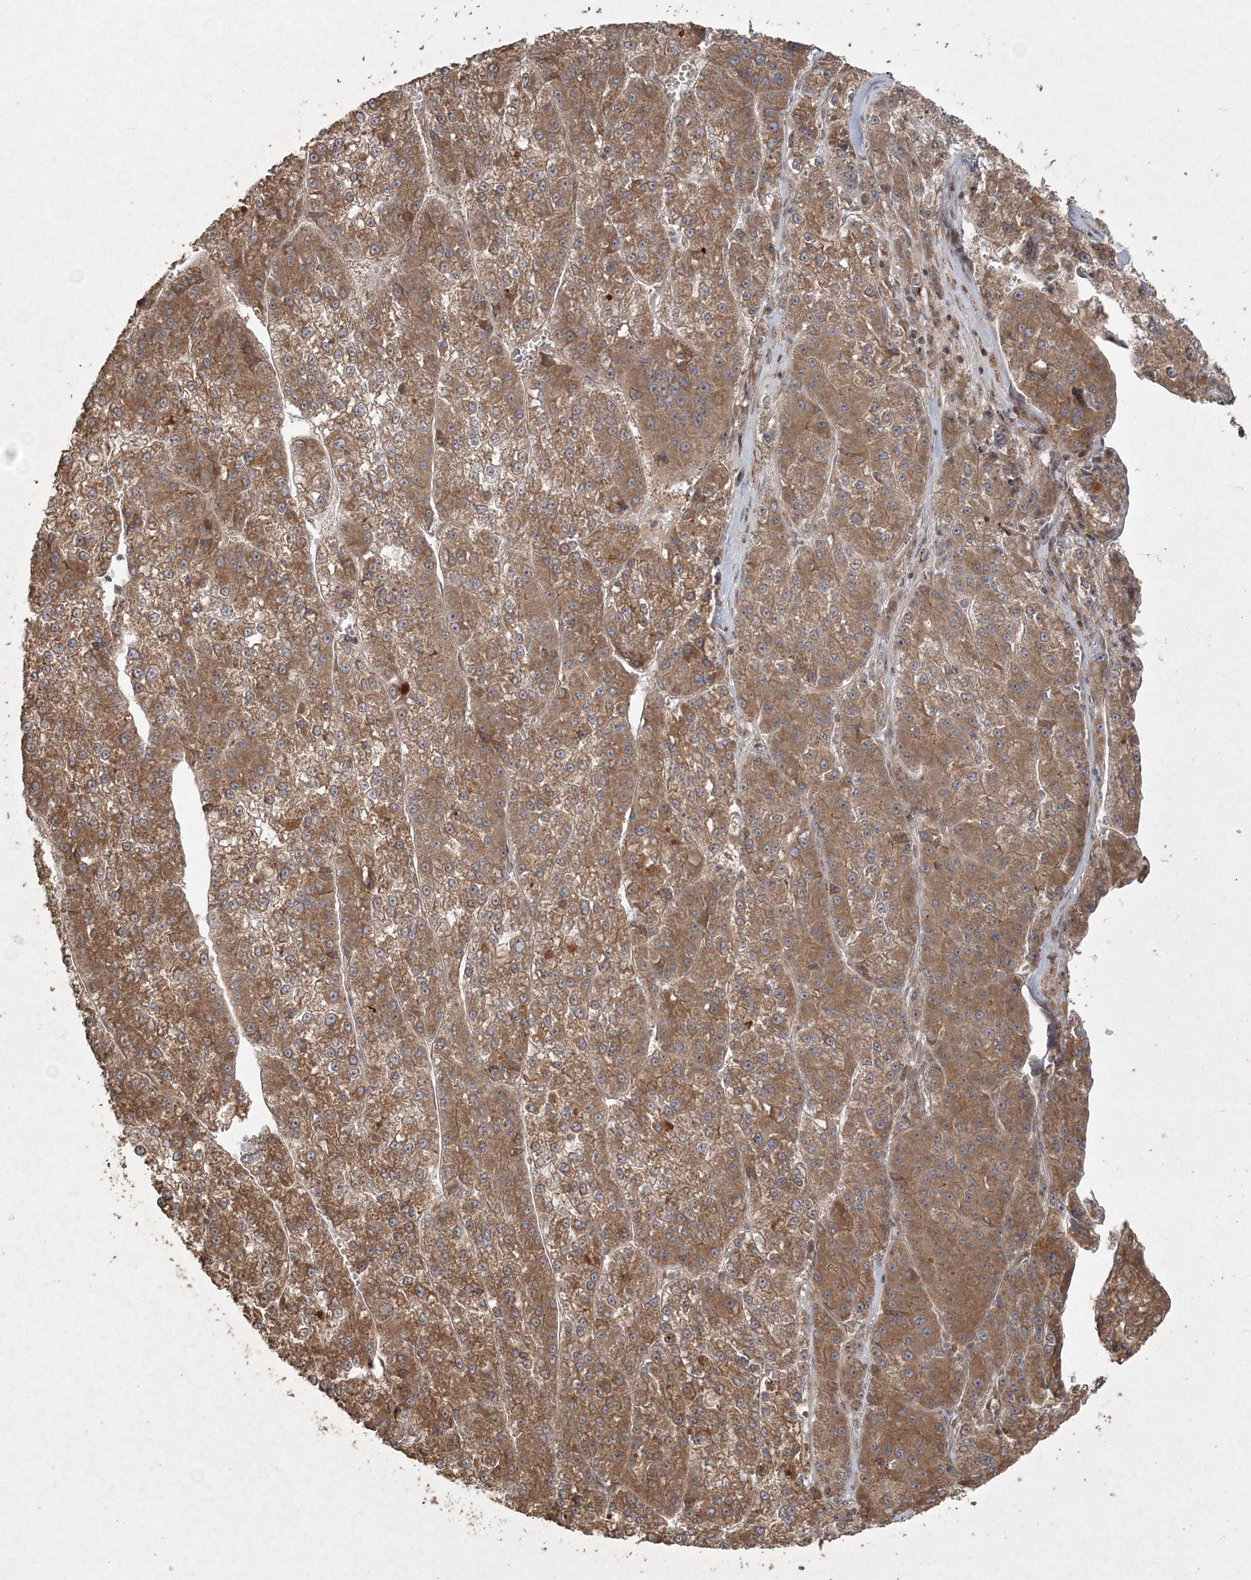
{"staining": {"intensity": "moderate", "quantity": ">75%", "location": "cytoplasmic/membranous"}, "tissue": "liver cancer", "cell_type": "Tumor cells", "image_type": "cancer", "snomed": [{"axis": "morphology", "description": "Carcinoma, Hepatocellular, NOS"}, {"axis": "topography", "description": "Liver"}], "caption": "Tumor cells reveal medium levels of moderate cytoplasmic/membranous staining in approximately >75% of cells in liver cancer (hepatocellular carcinoma). Nuclei are stained in blue.", "gene": "ANAPC16", "patient": {"sex": "female", "age": 73}}